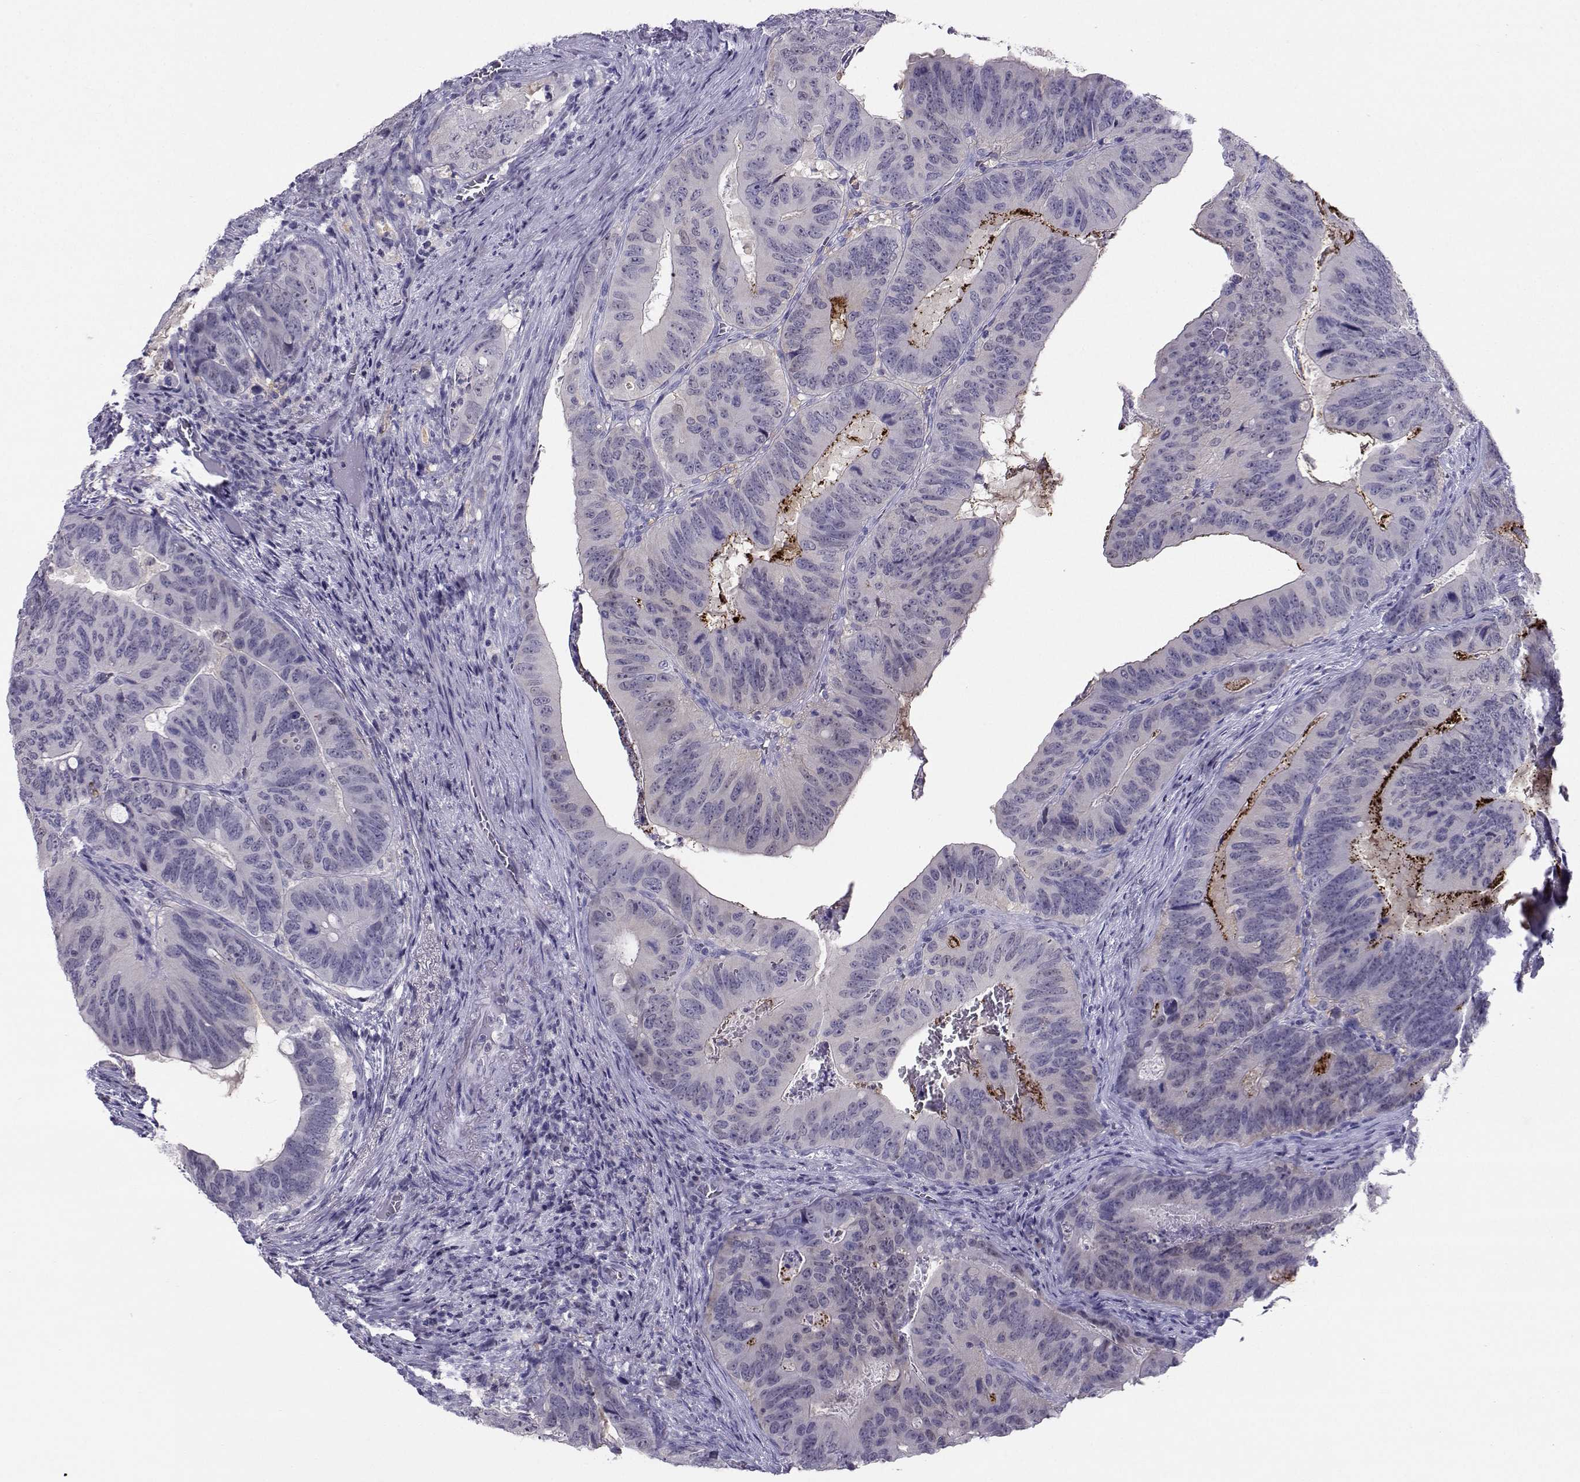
{"staining": {"intensity": "weak", "quantity": "<25%", "location": "nuclear"}, "tissue": "colorectal cancer", "cell_type": "Tumor cells", "image_type": "cancer", "snomed": [{"axis": "morphology", "description": "Adenocarcinoma, NOS"}, {"axis": "topography", "description": "Colon"}], "caption": "Protein analysis of colorectal adenocarcinoma reveals no significant staining in tumor cells.", "gene": "PGK1", "patient": {"sex": "male", "age": 79}}